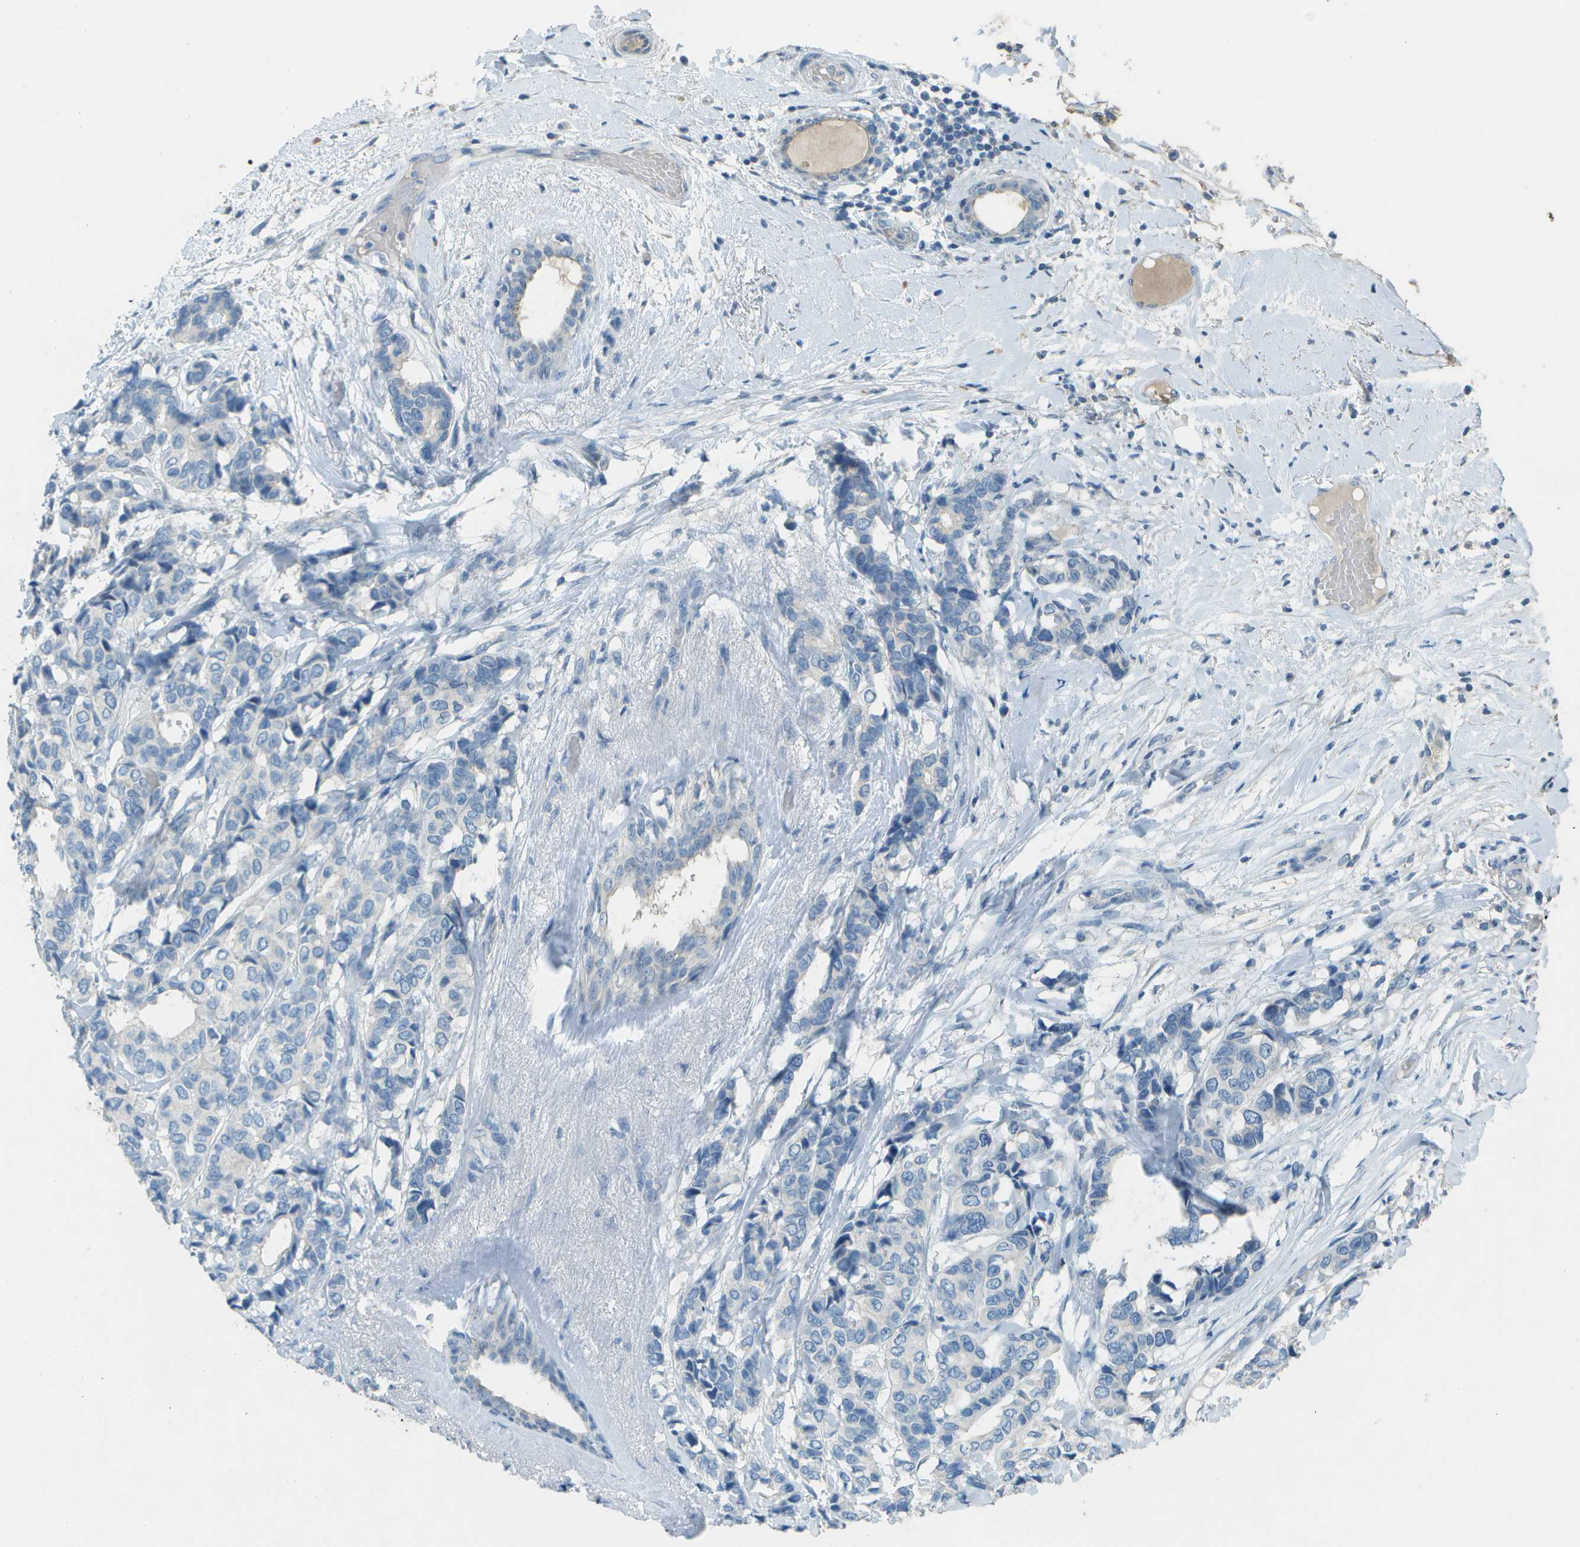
{"staining": {"intensity": "negative", "quantity": "none", "location": "none"}, "tissue": "breast cancer", "cell_type": "Tumor cells", "image_type": "cancer", "snomed": [{"axis": "morphology", "description": "Duct carcinoma"}, {"axis": "topography", "description": "Breast"}], "caption": "Tumor cells are negative for brown protein staining in invasive ductal carcinoma (breast).", "gene": "LGI2", "patient": {"sex": "female", "age": 87}}